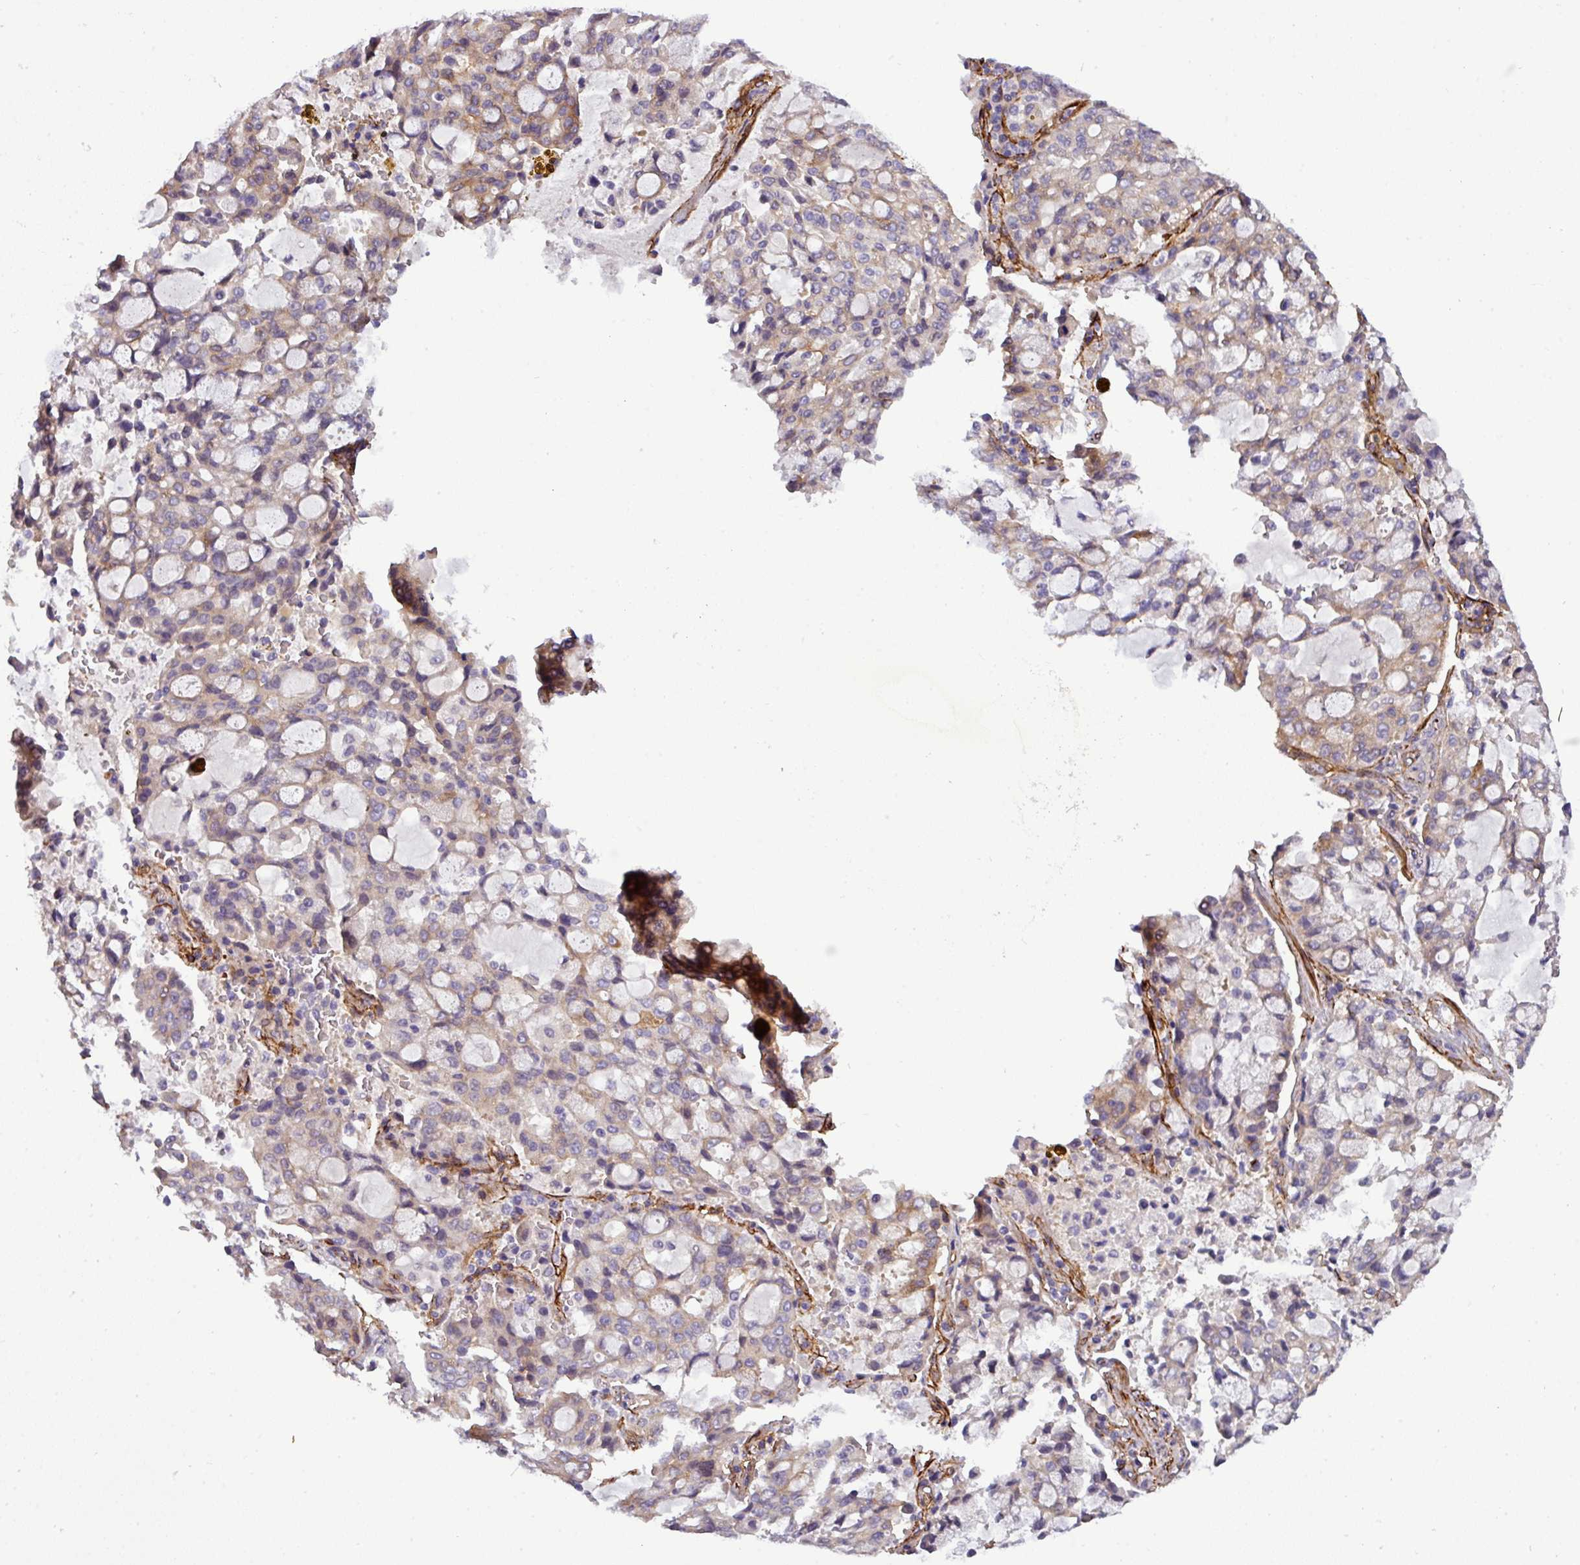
{"staining": {"intensity": "moderate", "quantity": "<25%", "location": "cytoplasmic/membranous"}, "tissue": "lung cancer", "cell_type": "Tumor cells", "image_type": "cancer", "snomed": [{"axis": "morphology", "description": "Adenocarcinoma, NOS"}, {"axis": "topography", "description": "Lung"}], "caption": "Immunohistochemistry (IHC) micrograph of human lung adenocarcinoma stained for a protein (brown), which demonstrates low levels of moderate cytoplasmic/membranous expression in about <25% of tumor cells.", "gene": "PARD6A", "patient": {"sex": "female", "age": 44}}